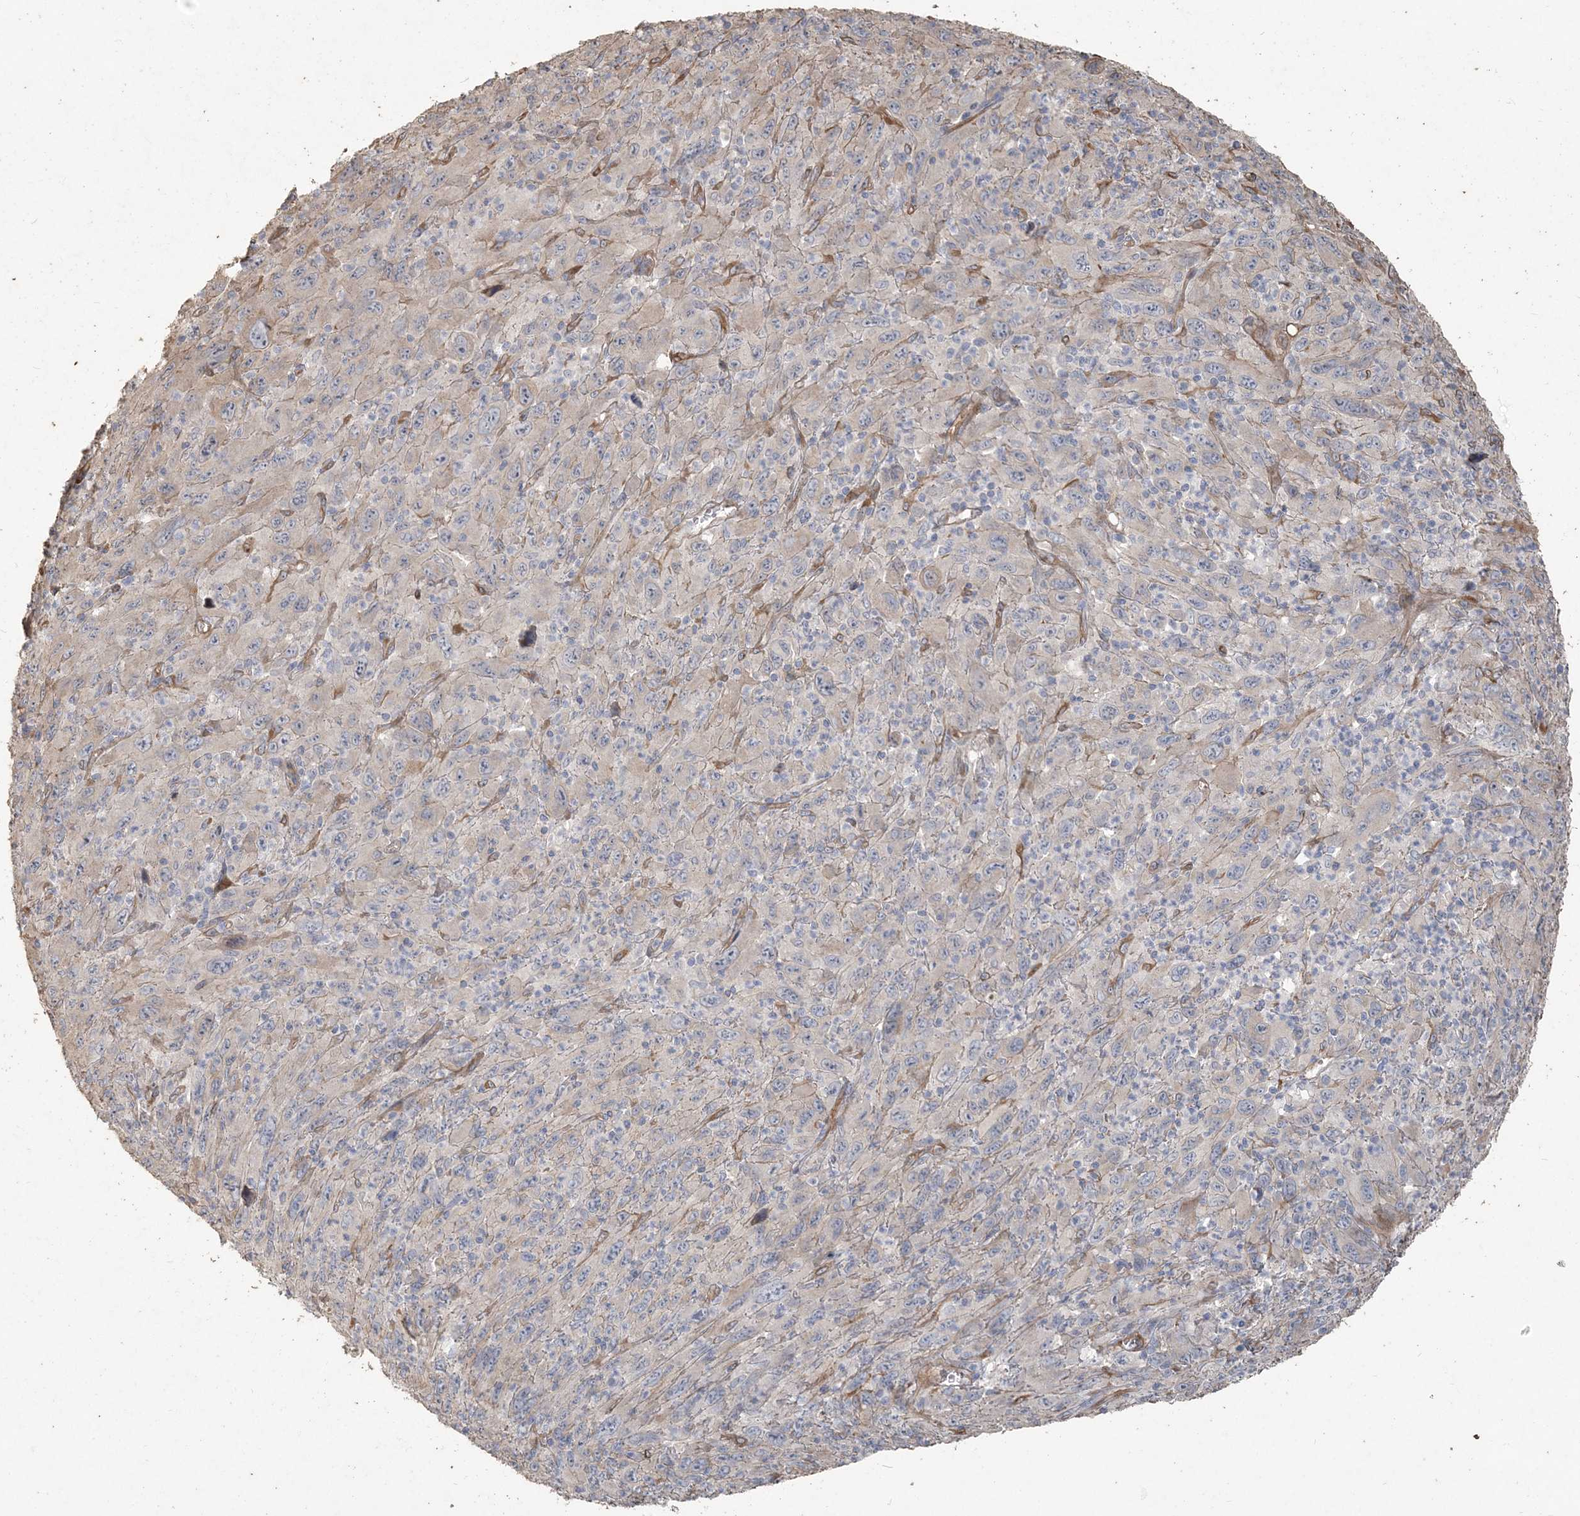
{"staining": {"intensity": "negative", "quantity": "none", "location": "none"}, "tissue": "melanoma", "cell_type": "Tumor cells", "image_type": "cancer", "snomed": [{"axis": "morphology", "description": "Malignant melanoma, Metastatic site"}, {"axis": "topography", "description": "Skin"}], "caption": "High magnification brightfield microscopy of malignant melanoma (metastatic site) stained with DAB (brown) and counterstained with hematoxylin (blue): tumor cells show no significant staining.", "gene": "RNF145", "patient": {"sex": "female", "age": 56}}